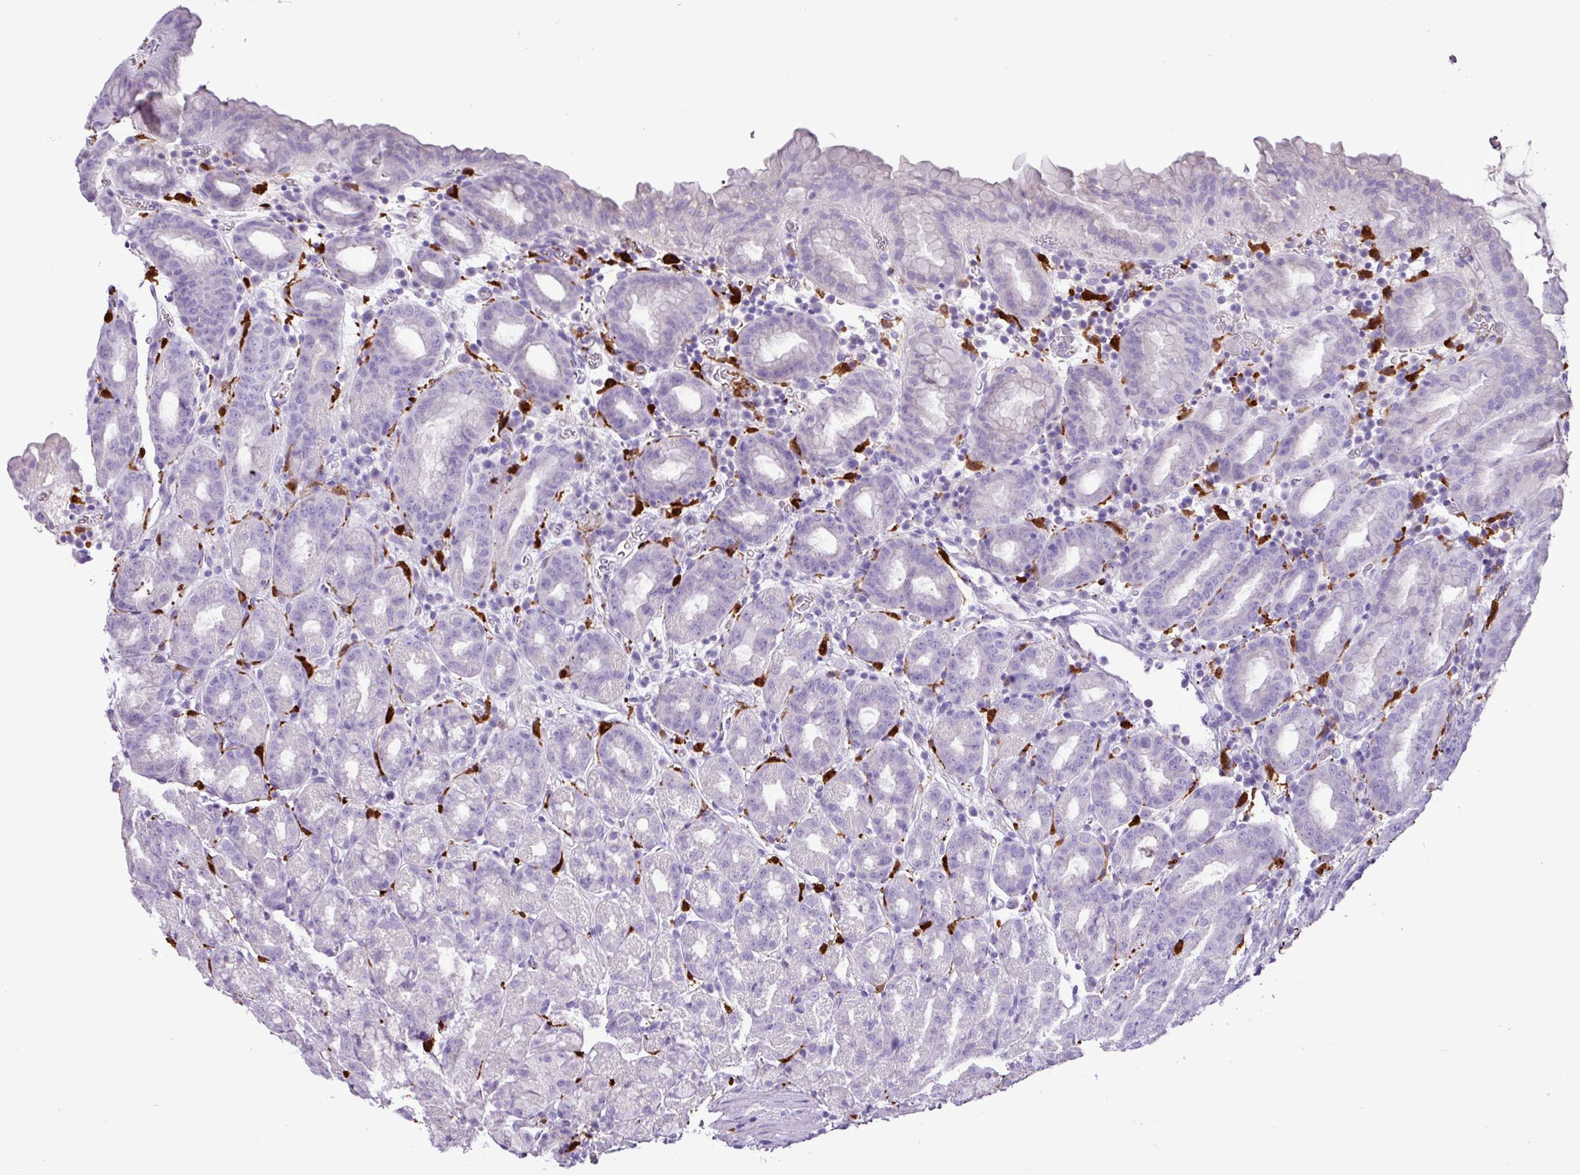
{"staining": {"intensity": "negative", "quantity": "none", "location": "none"}, "tissue": "stomach", "cell_type": "Glandular cells", "image_type": "normal", "snomed": [{"axis": "morphology", "description": "Normal tissue, NOS"}, {"axis": "topography", "description": "Stomach, upper"}, {"axis": "topography", "description": "Stomach, lower"}, {"axis": "topography", "description": "Small intestine"}], "caption": "This histopathology image is of normal stomach stained with immunohistochemistry (IHC) to label a protein in brown with the nuclei are counter-stained blue. There is no expression in glandular cells.", "gene": "TMEM200C", "patient": {"sex": "male", "age": 68}}